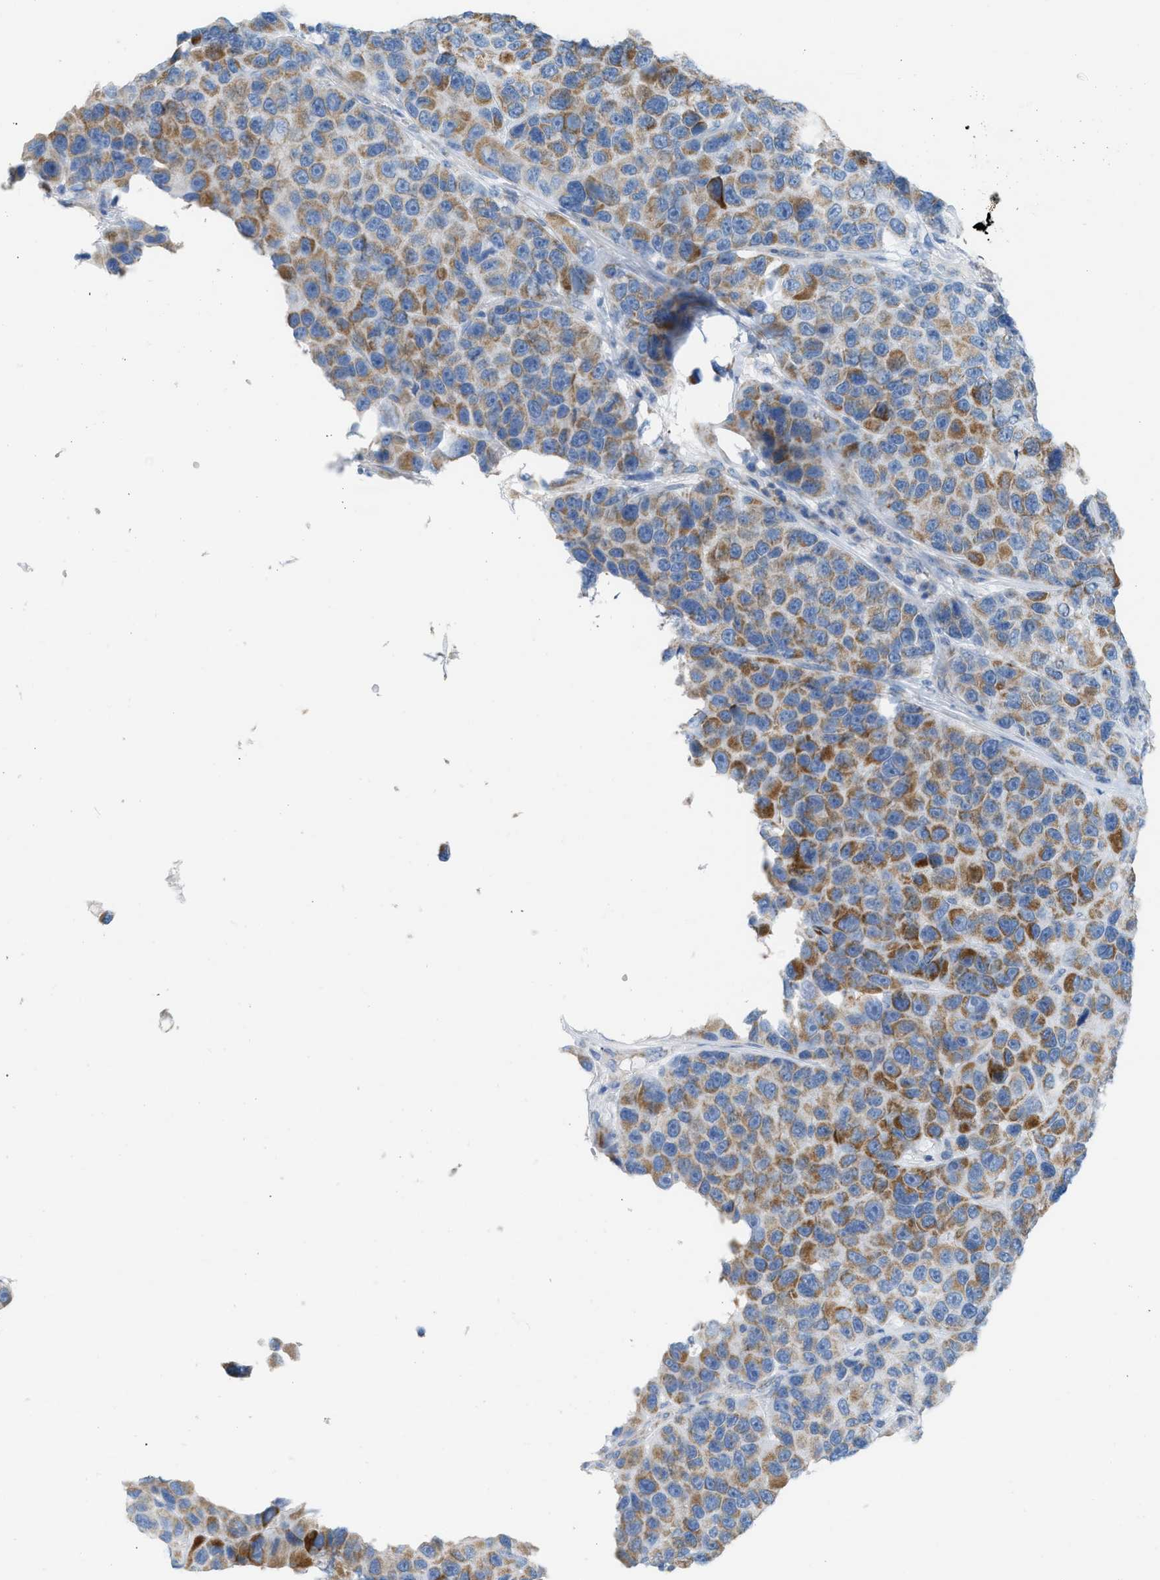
{"staining": {"intensity": "moderate", "quantity": ">75%", "location": "cytoplasmic/membranous"}, "tissue": "melanoma", "cell_type": "Tumor cells", "image_type": "cancer", "snomed": [{"axis": "morphology", "description": "Malignant melanoma, NOS"}, {"axis": "topography", "description": "Skin"}], "caption": "Brown immunohistochemical staining in human malignant melanoma displays moderate cytoplasmic/membranous expression in approximately >75% of tumor cells.", "gene": "NDUFS8", "patient": {"sex": "male", "age": 53}}